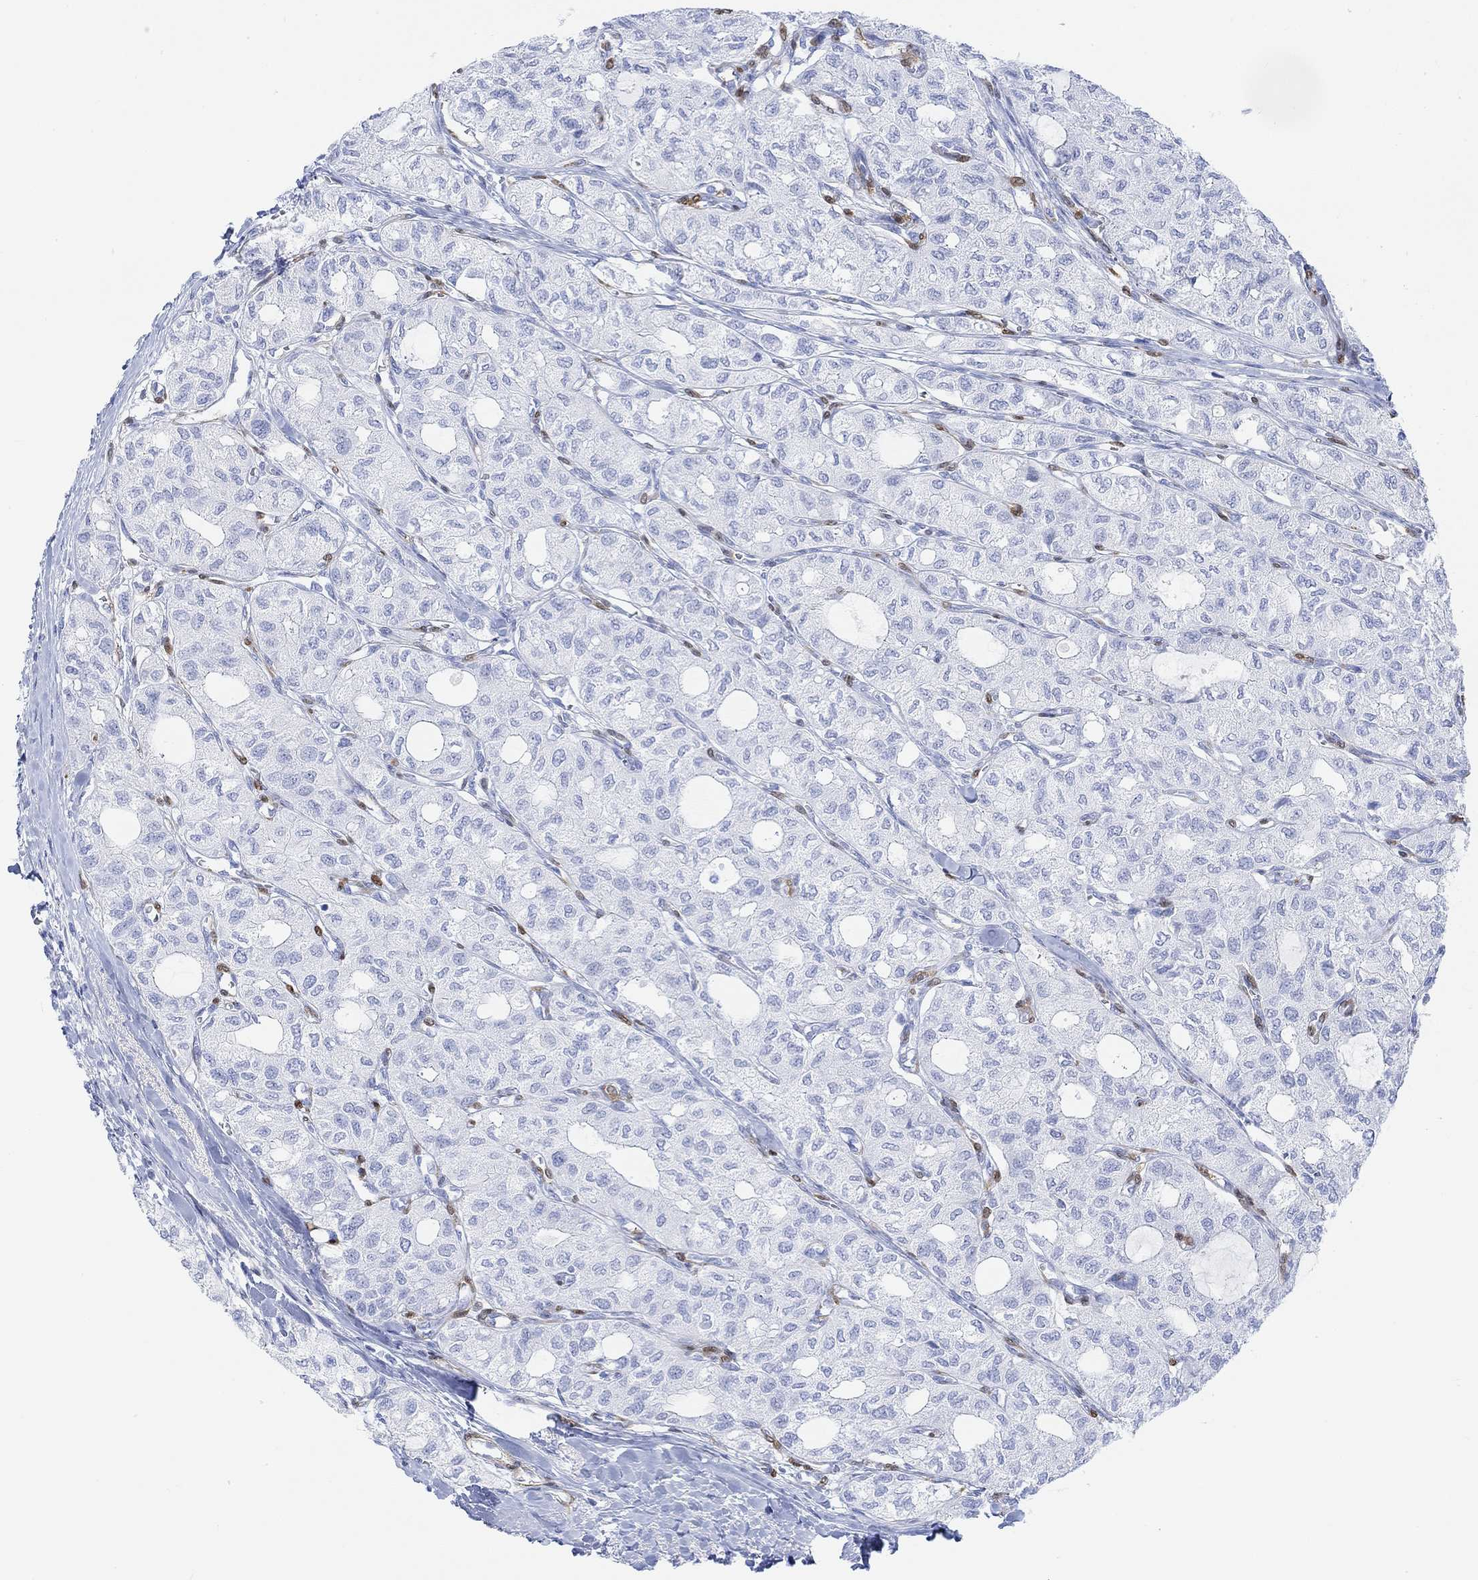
{"staining": {"intensity": "negative", "quantity": "none", "location": "none"}, "tissue": "thyroid cancer", "cell_type": "Tumor cells", "image_type": "cancer", "snomed": [{"axis": "morphology", "description": "Follicular adenoma carcinoma, NOS"}, {"axis": "topography", "description": "Thyroid gland"}], "caption": "Tumor cells show no significant protein staining in thyroid cancer. Brightfield microscopy of IHC stained with DAB (brown) and hematoxylin (blue), captured at high magnification.", "gene": "TPPP3", "patient": {"sex": "male", "age": 75}}